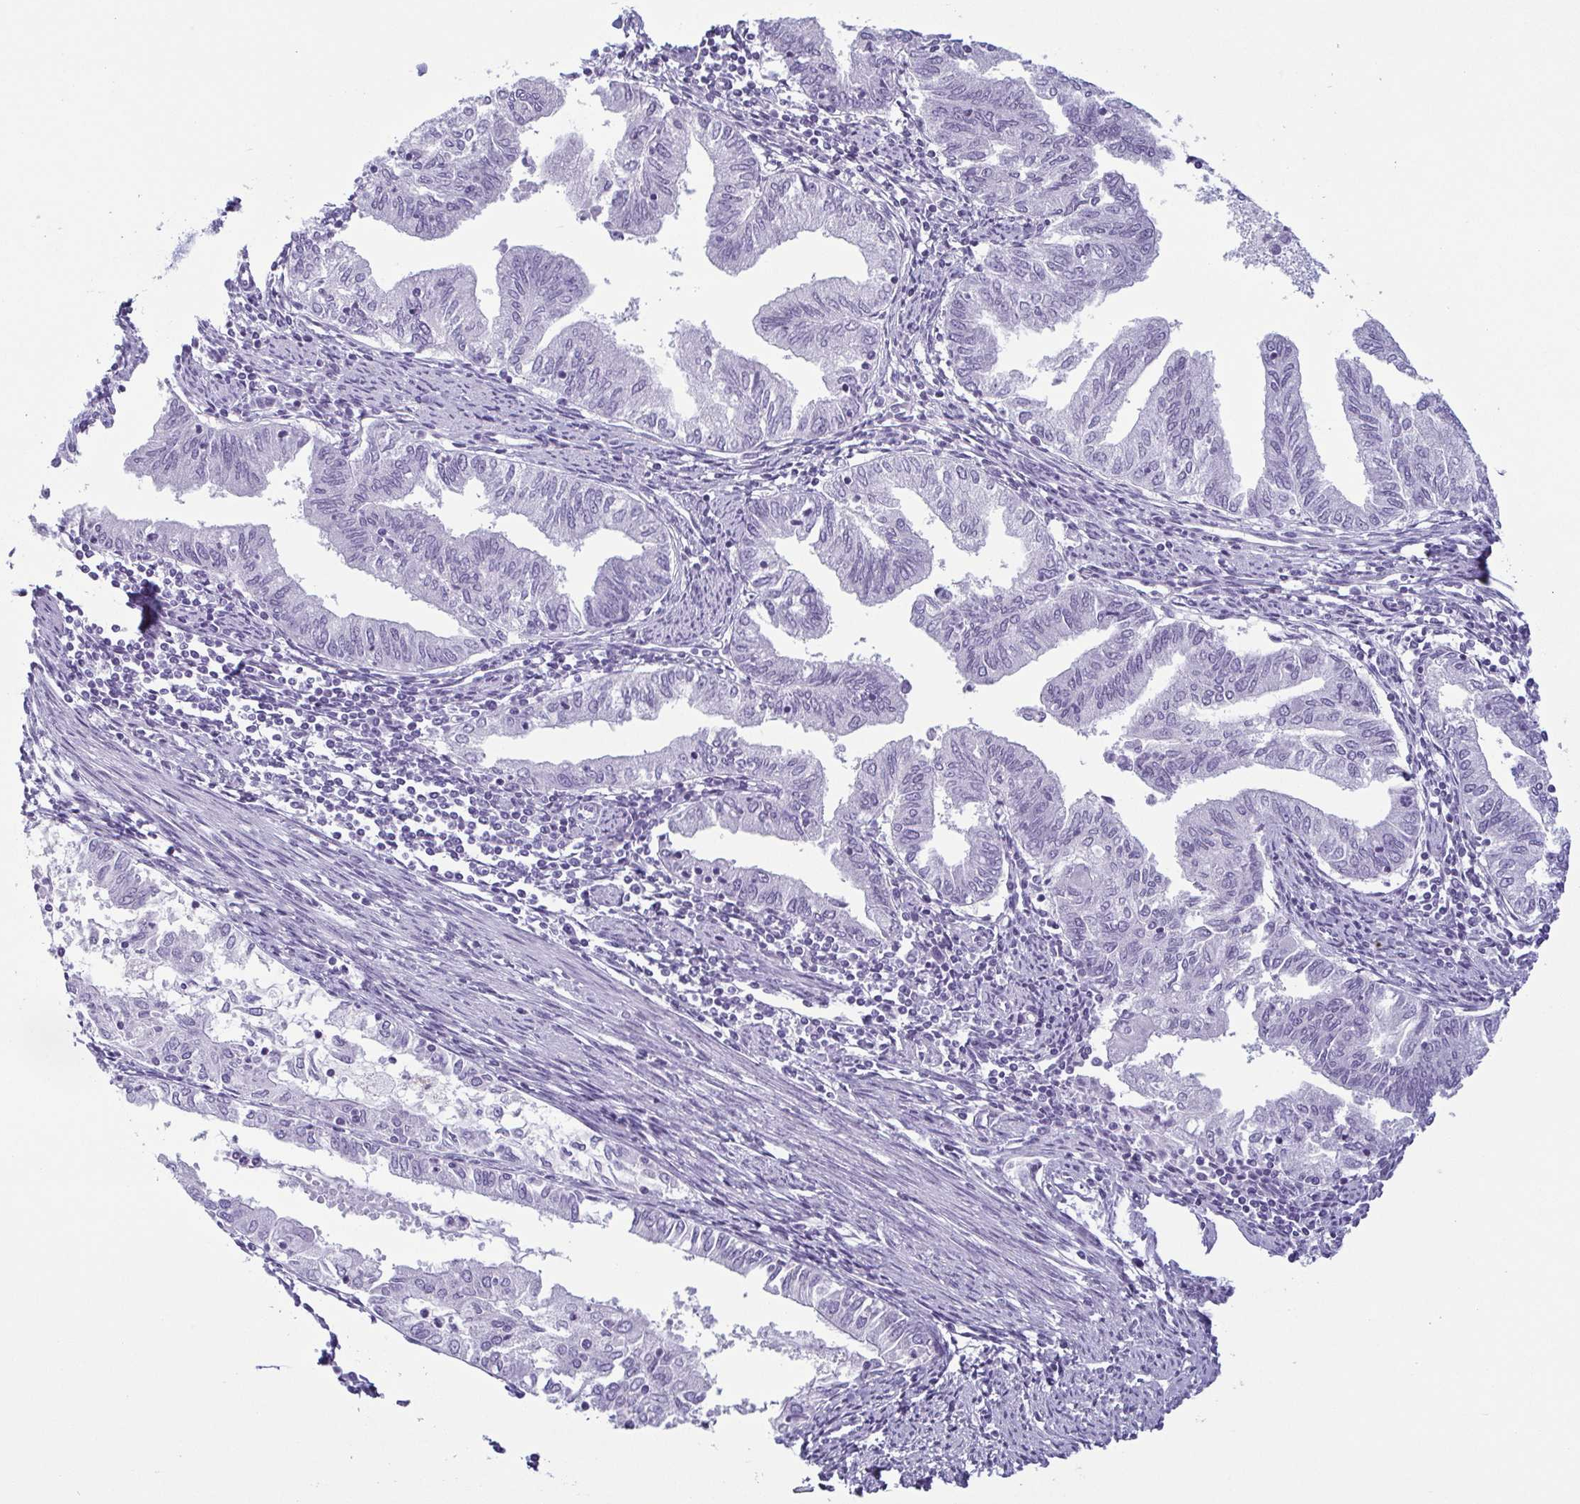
{"staining": {"intensity": "negative", "quantity": "none", "location": "none"}, "tissue": "endometrial cancer", "cell_type": "Tumor cells", "image_type": "cancer", "snomed": [{"axis": "morphology", "description": "Adenocarcinoma, NOS"}, {"axis": "topography", "description": "Endometrium"}], "caption": "A high-resolution photomicrograph shows immunohistochemistry (IHC) staining of endometrial adenocarcinoma, which demonstrates no significant staining in tumor cells.", "gene": "KRT78", "patient": {"sex": "female", "age": 79}}